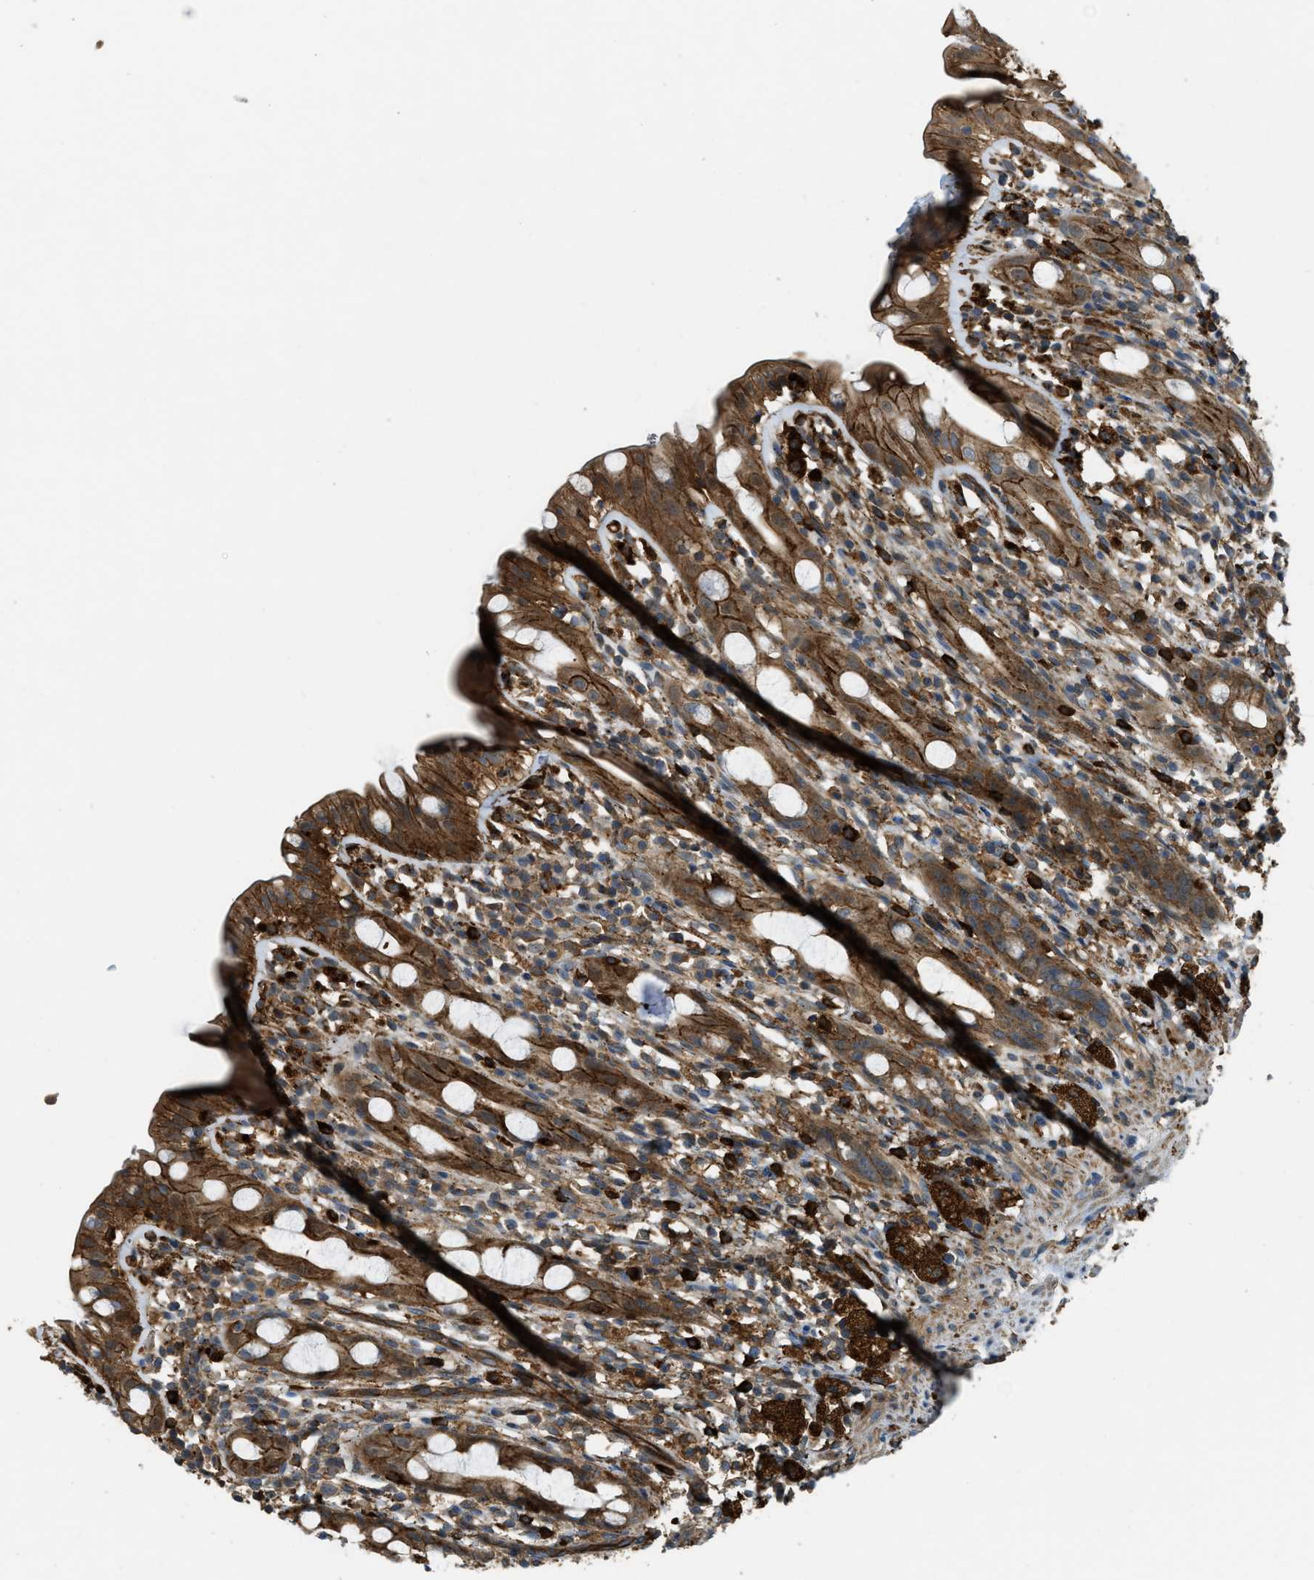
{"staining": {"intensity": "strong", "quantity": ">75%", "location": "cytoplasmic/membranous"}, "tissue": "rectum", "cell_type": "Glandular cells", "image_type": "normal", "snomed": [{"axis": "morphology", "description": "Normal tissue, NOS"}, {"axis": "topography", "description": "Rectum"}], "caption": "Benign rectum demonstrates strong cytoplasmic/membranous staining in about >75% of glandular cells.", "gene": "BAG4", "patient": {"sex": "male", "age": 44}}